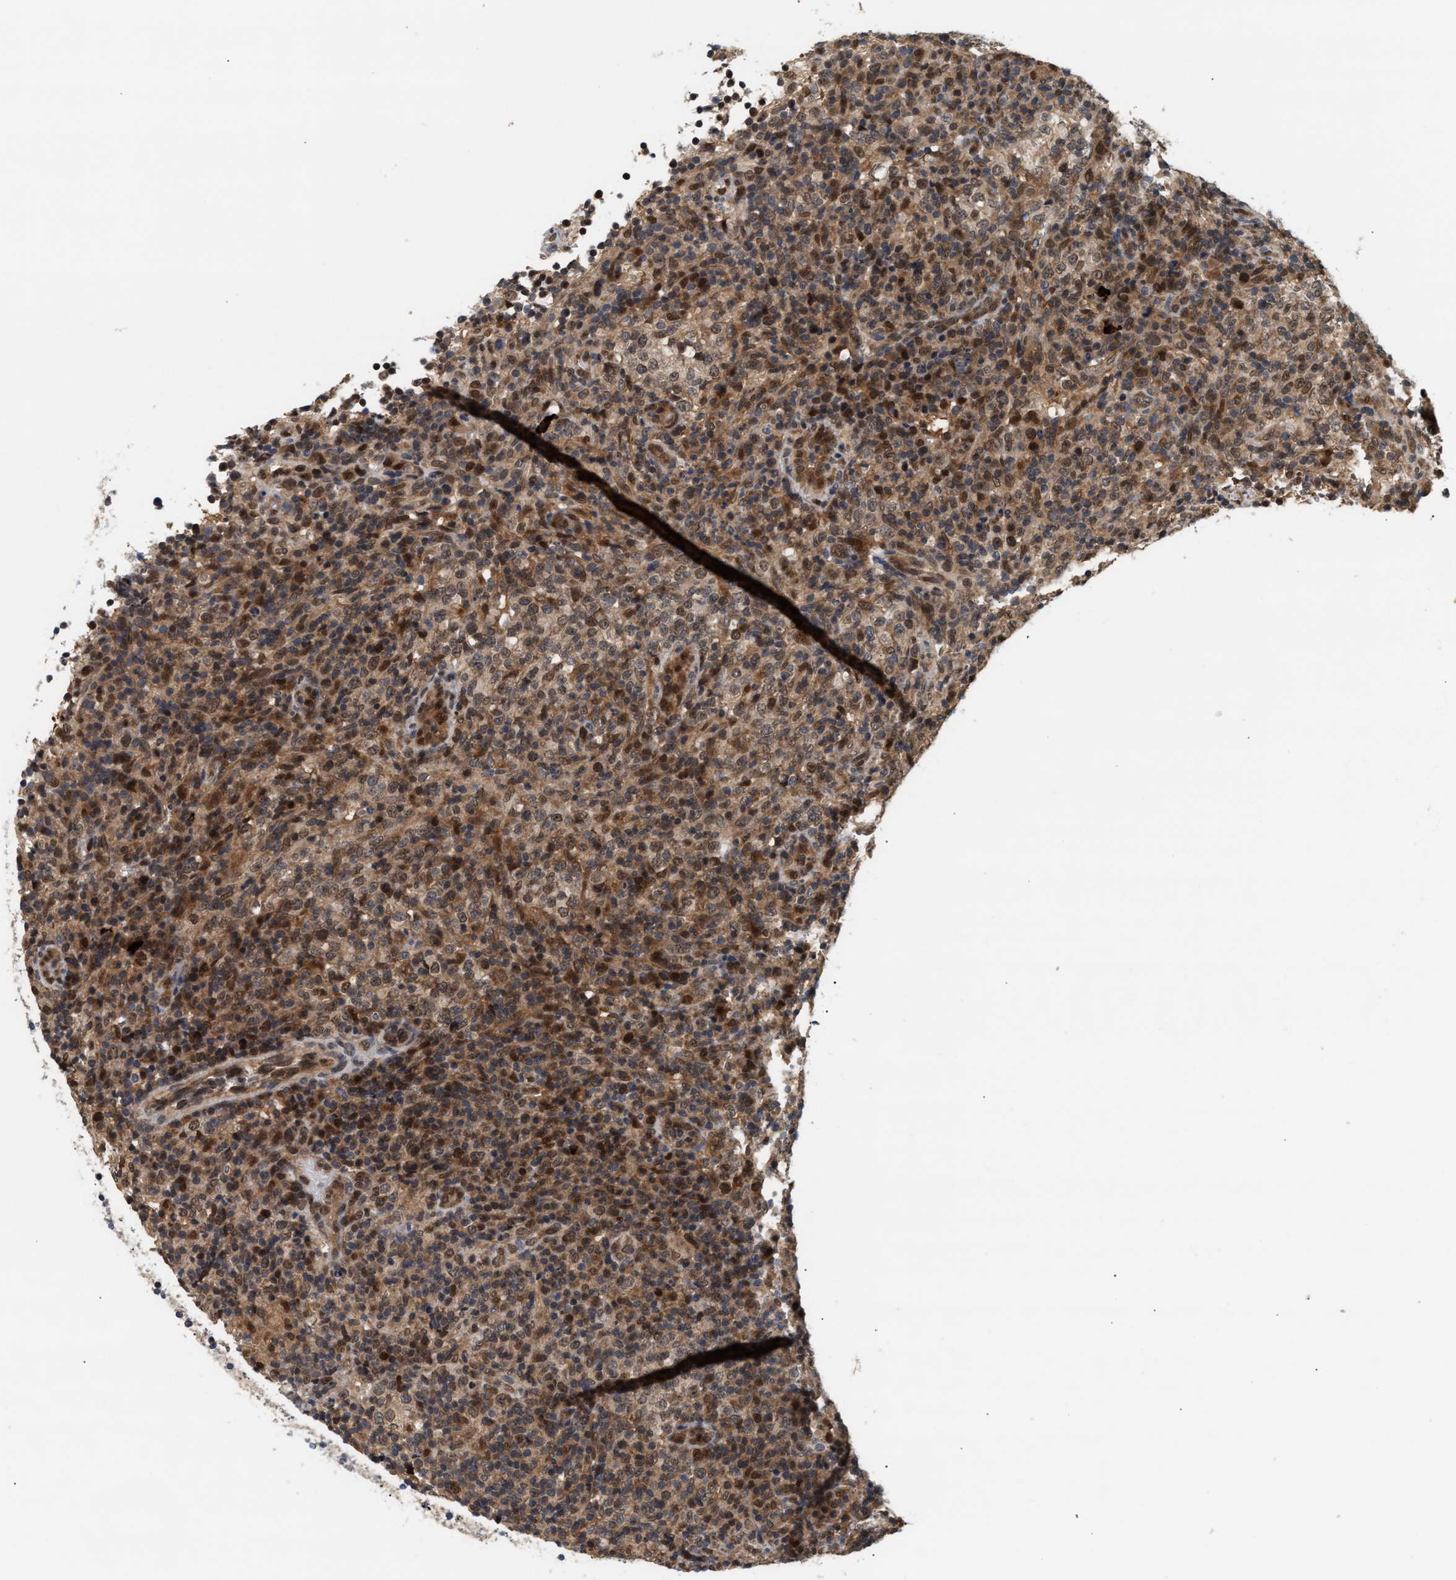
{"staining": {"intensity": "moderate", "quantity": ">75%", "location": "cytoplasmic/membranous,nuclear"}, "tissue": "lymphoma", "cell_type": "Tumor cells", "image_type": "cancer", "snomed": [{"axis": "morphology", "description": "Malignant lymphoma, non-Hodgkin's type, High grade"}, {"axis": "topography", "description": "Lymph node"}], "caption": "Tumor cells demonstrate medium levels of moderate cytoplasmic/membranous and nuclear expression in approximately >75% of cells in lymphoma.", "gene": "ABHD5", "patient": {"sex": "female", "age": 76}}